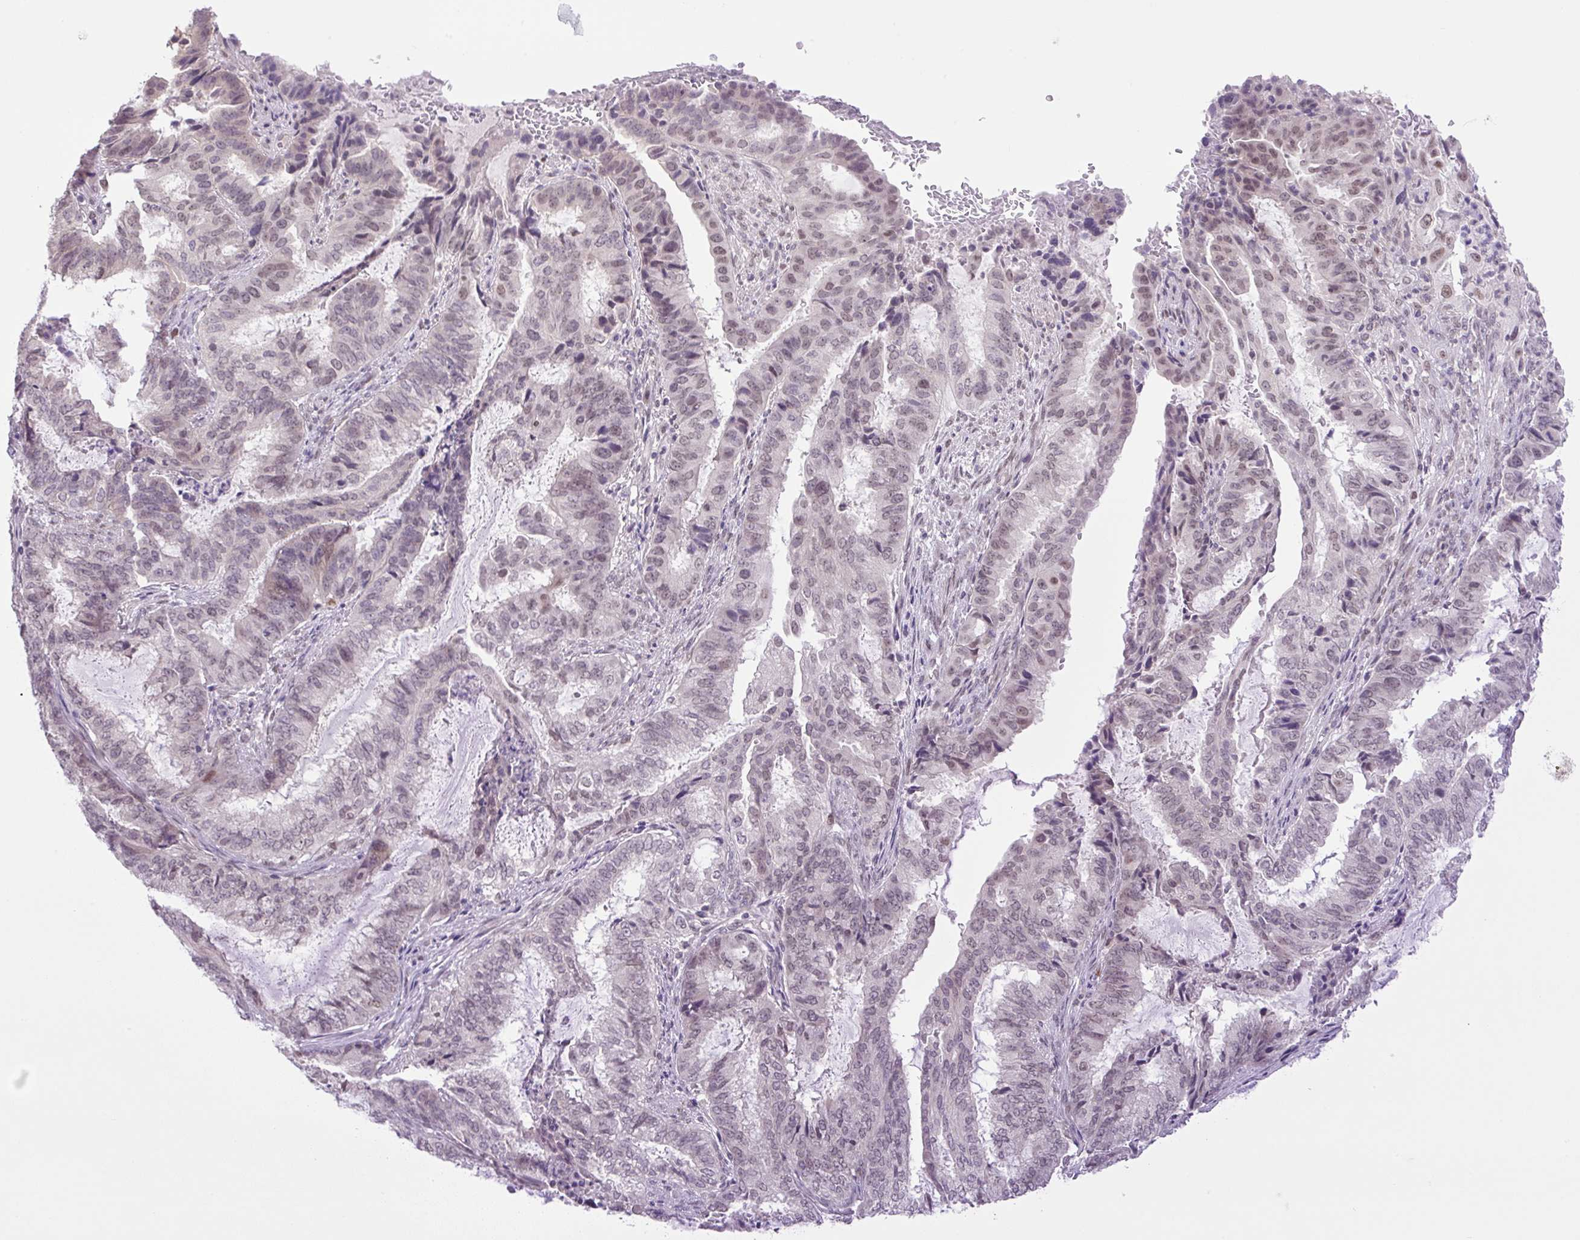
{"staining": {"intensity": "weak", "quantity": "25%-75%", "location": "nuclear"}, "tissue": "endometrial cancer", "cell_type": "Tumor cells", "image_type": "cancer", "snomed": [{"axis": "morphology", "description": "Adenocarcinoma, NOS"}, {"axis": "topography", "description": "Endometrium"}], "caption": "High-power microscopy captured an immunohistochemistry micrograph of endometrial adenocarcinoma, revealing weak nuclear staining in about 25%-75% of tumor cells.", "gene": "KPNA1", "patient": {"sex": "female", "age": 51}}